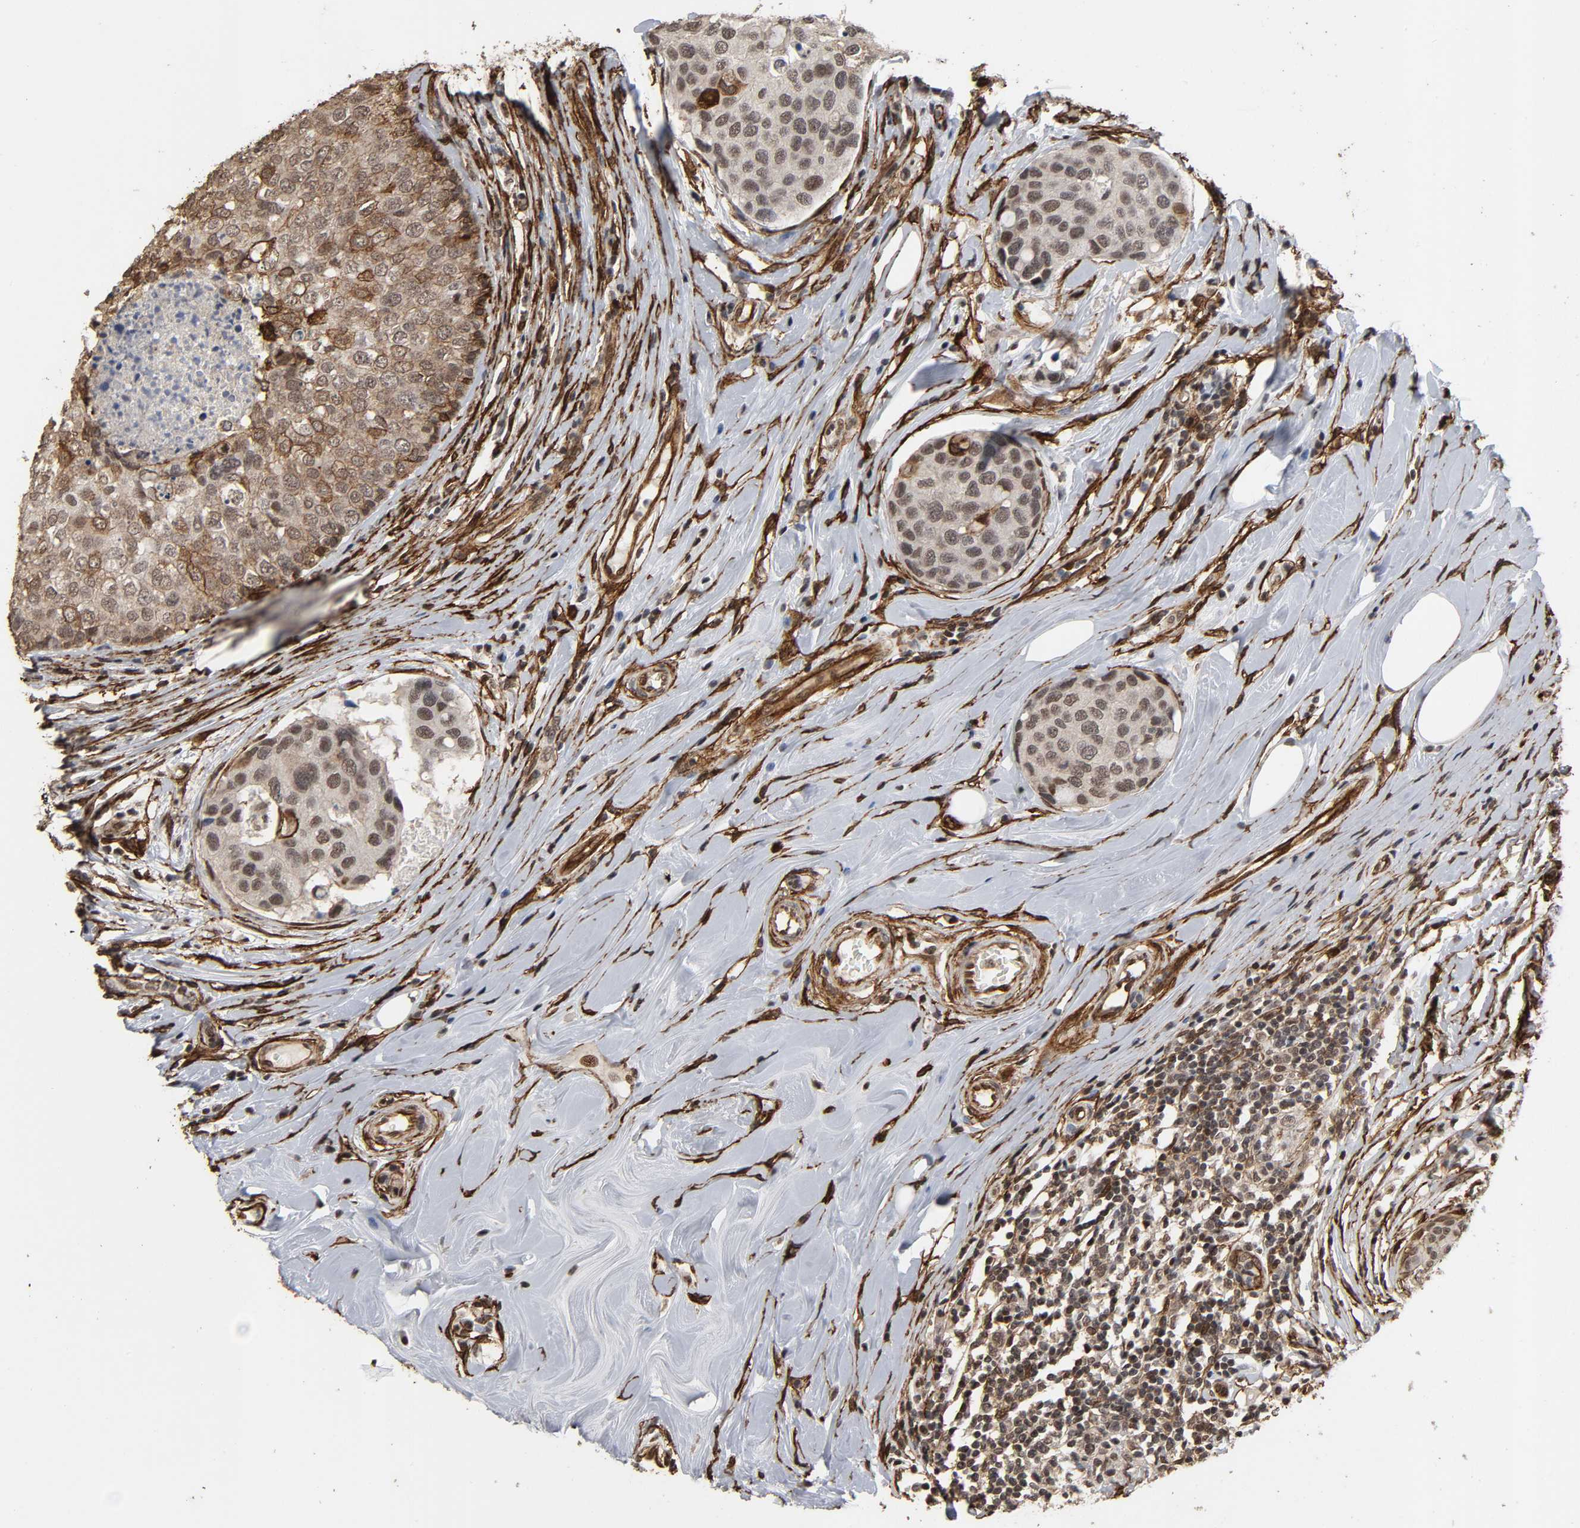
{"staining": {"intensity": "weak", "quantity": "25%-75%", "location": "cytoplasmic/membranous,nuclear"}, "tissue": "breast cancer", "cell_type": "Tumor cells", "image_type": "cancer", "snomed": [{"axis": "morphology", "description": "Duct carcinoma"}, {"axis": "topography", "description": "Breast"}], "caption": "Immunohistochemistry (IHC) image of neoplastic tissue: human intraductal carcinoma (breast) stained using IHC reveals low levels of weak protein expression localized specifically in the cytoplasmic/membranous and nuclear of tumor cells, appearing as a cytoplasmic/membranous and nuclear brown color.", "gene": "AHNAK2", "patient": {"sex": "female", "age": 27}}